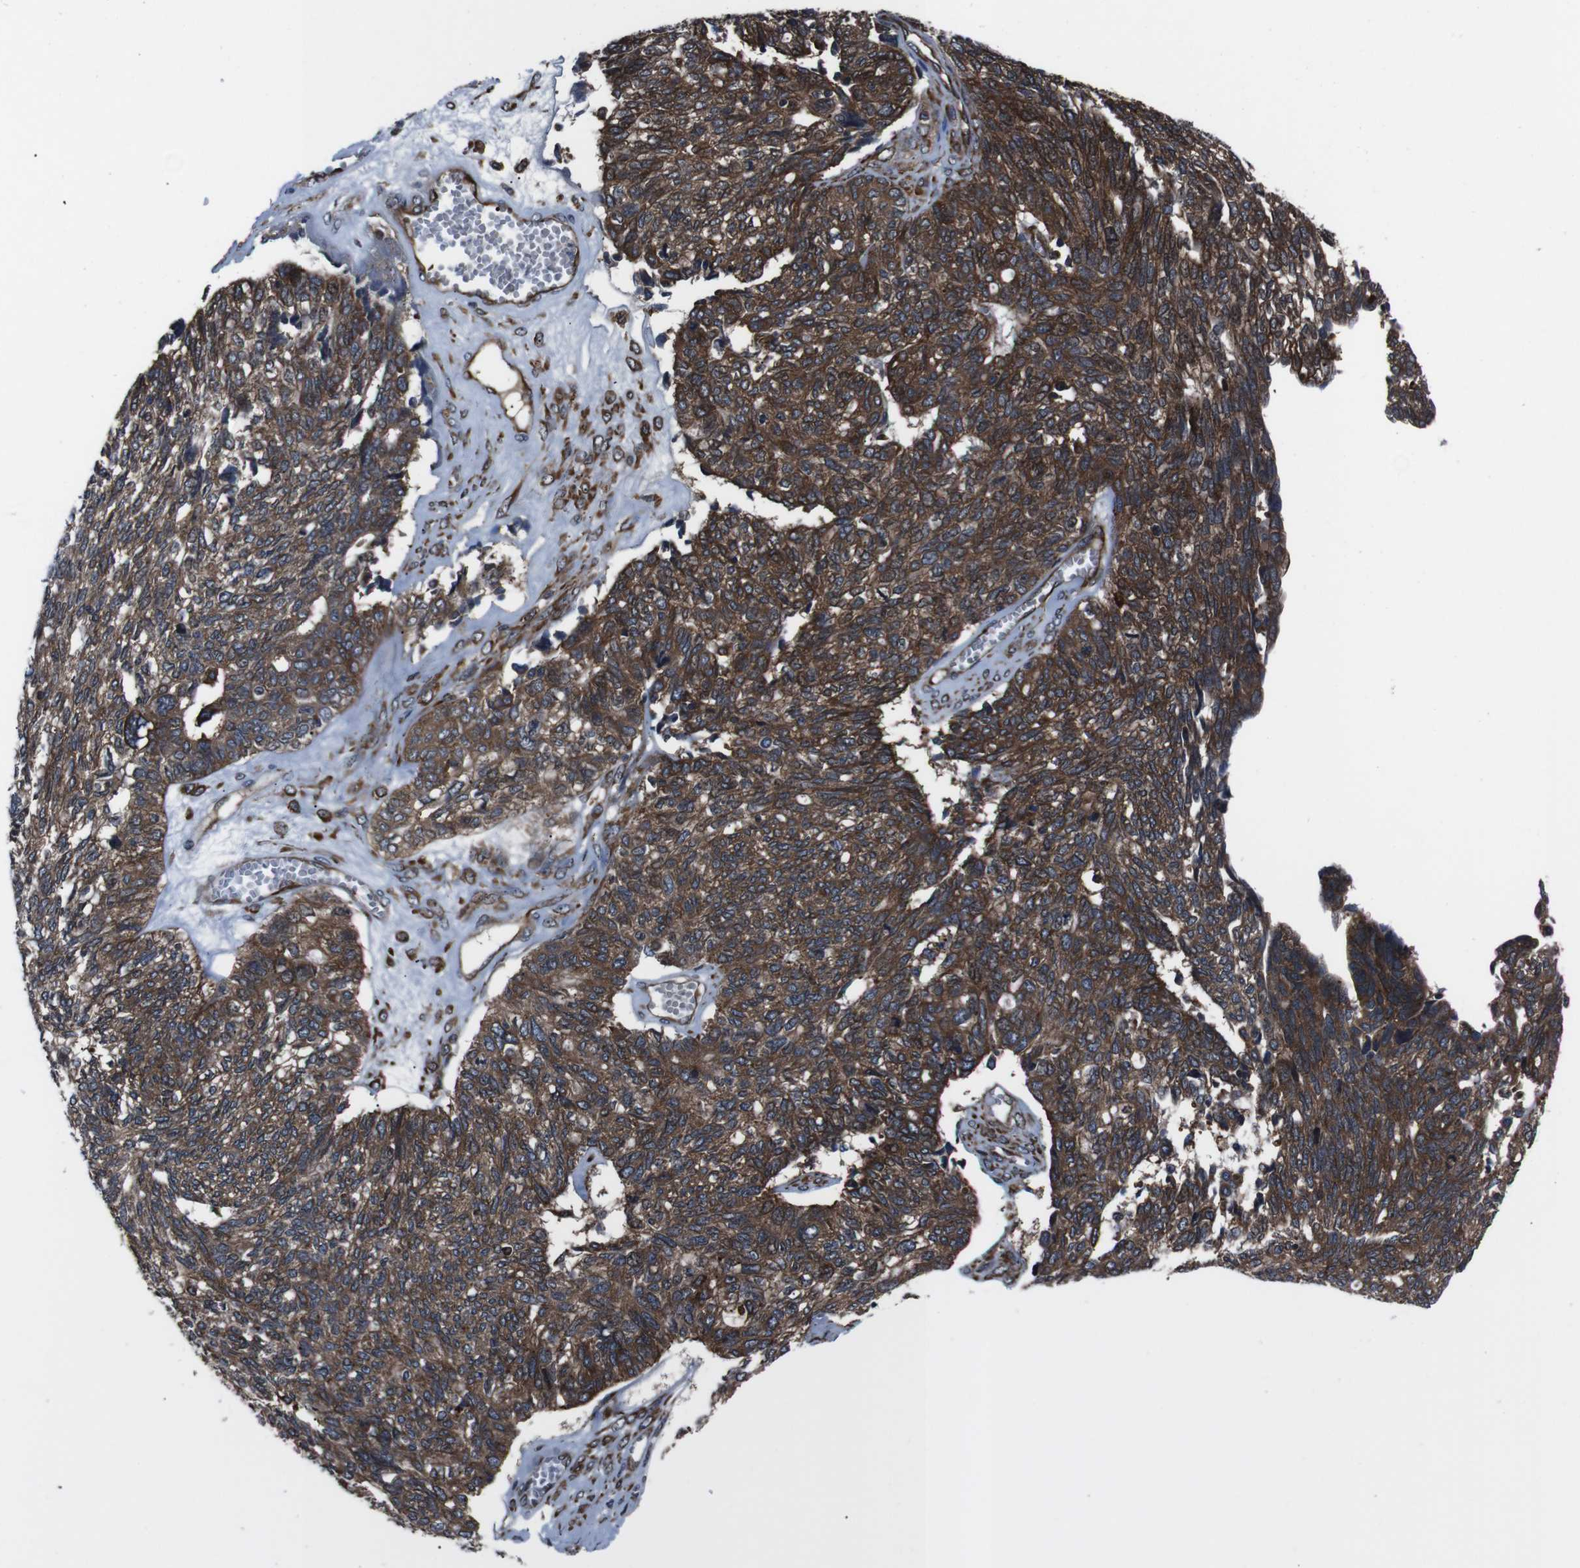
{"staining": {"intensity": "strong", "quantity": ">75%", "location": "cytoplasmic/membranous"}, "tissue": "ovarian cancer", "cell_type": "Tumor cells", "image_type": "cancer", "snomed": [{"axis": "morphology", "description": "Cystadenocarcinoma, serous, NOS"}, {"axis": "topography", "description": "Ovary"}], "caption": "Serous cystadenocarcinoma (ovarian) stained with DAB (3,3'-diaminobenzidine) IHC reveals high levels of strong cytoplasmic/membranous staining in approximately >75% of tumor cells.", "gene": "EIF4A2", "patient": {"sex": "female", "age": 79}}